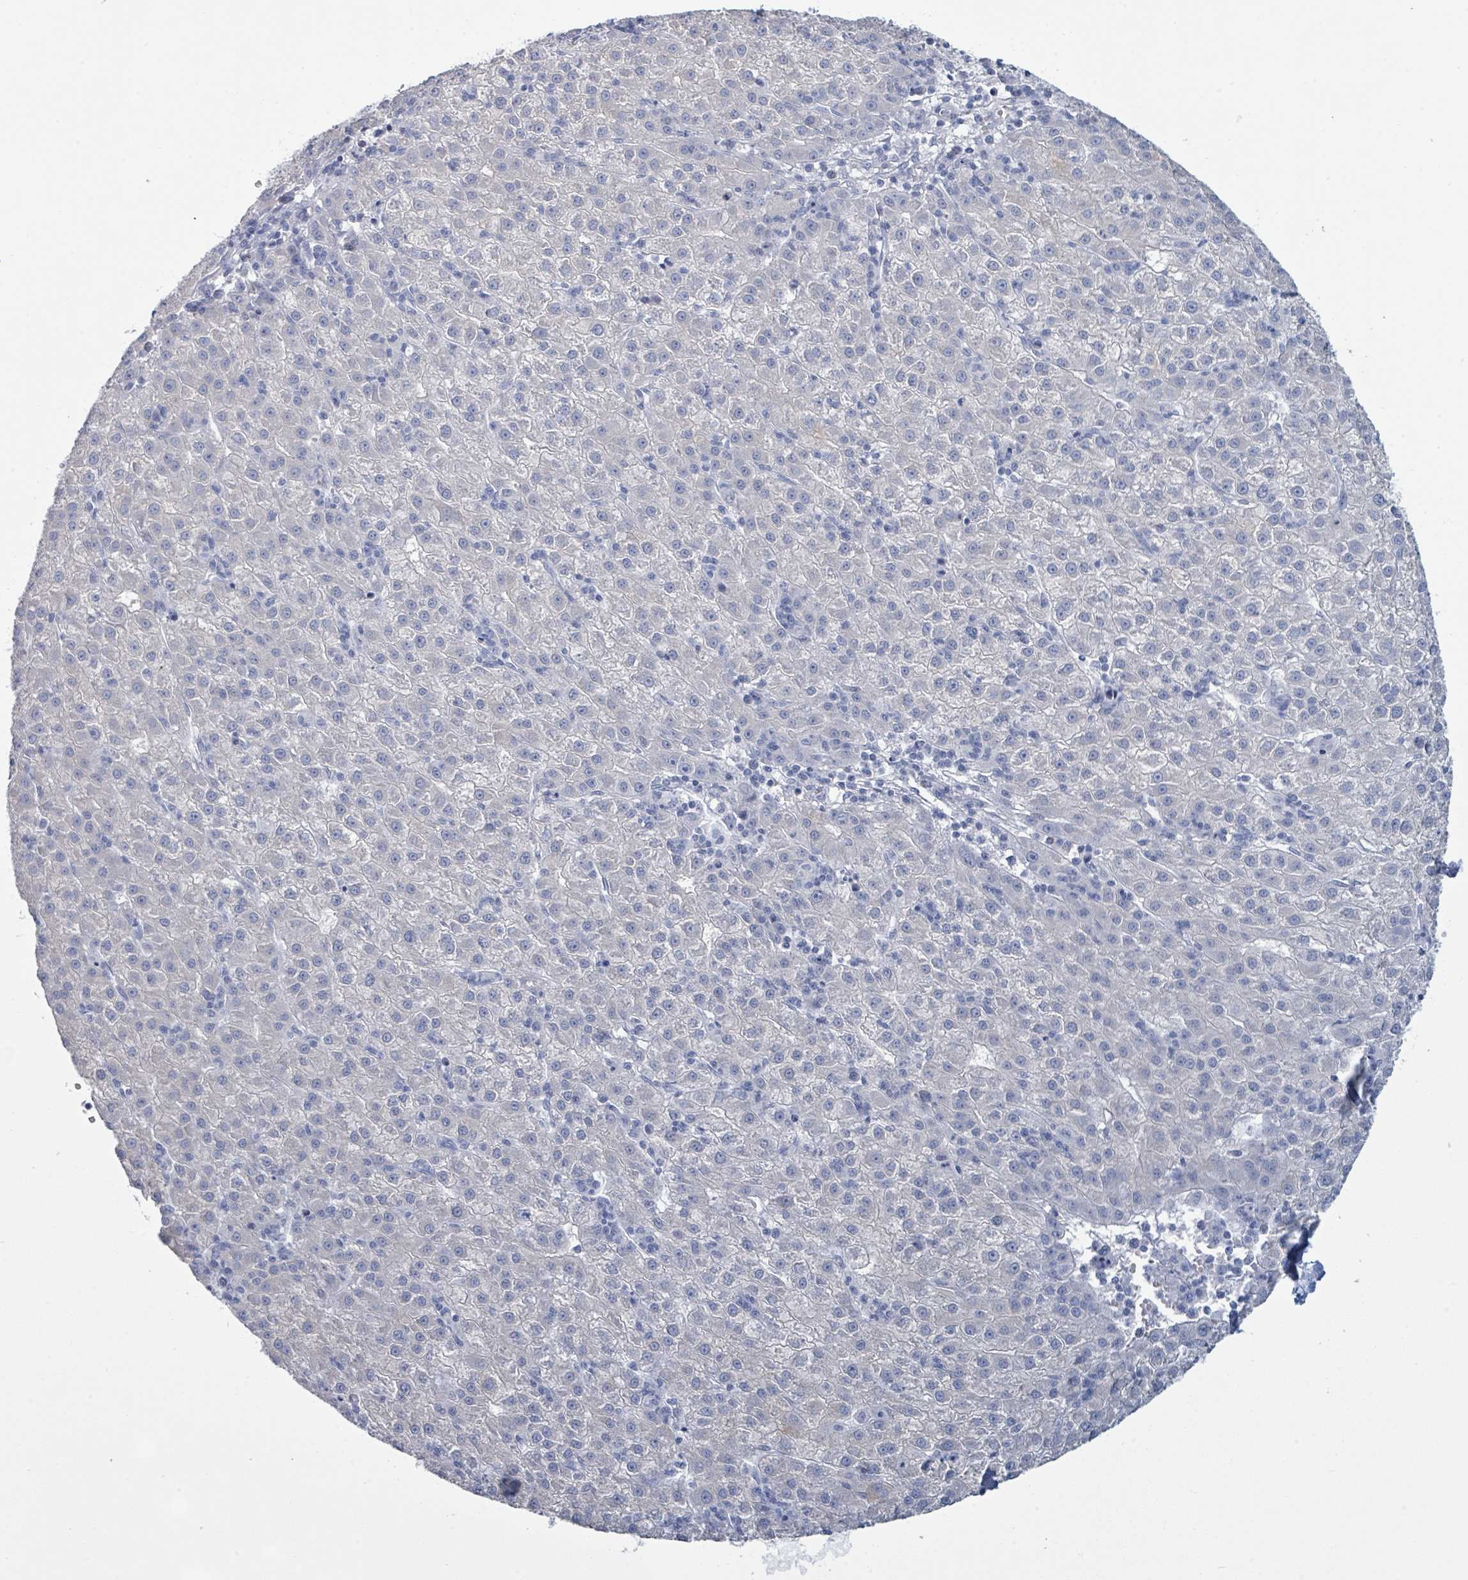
{"staining": {"intensity": "negative", "quantity": "none", "location": "none"}, "tissue": "liver cancer", "cell_type": "Tumor cells", "image_type": "cancer", "snomed": [{"axis": "morphology", "description": "Carcinoma, Hepatocellular, NOS"}, {"axis": "topography", "description": "Liver"}], "caption": "An image of human liver hepatocellular carcinoma is negative for staining in tumor cells. The staining is performed using DAB (3,3'-diaminobenzidine) brown chromogen with nuclei counter-stained in using hematoxylin.", "gene": "PGA3", "patient": {"sex": "male", "age": 76}}